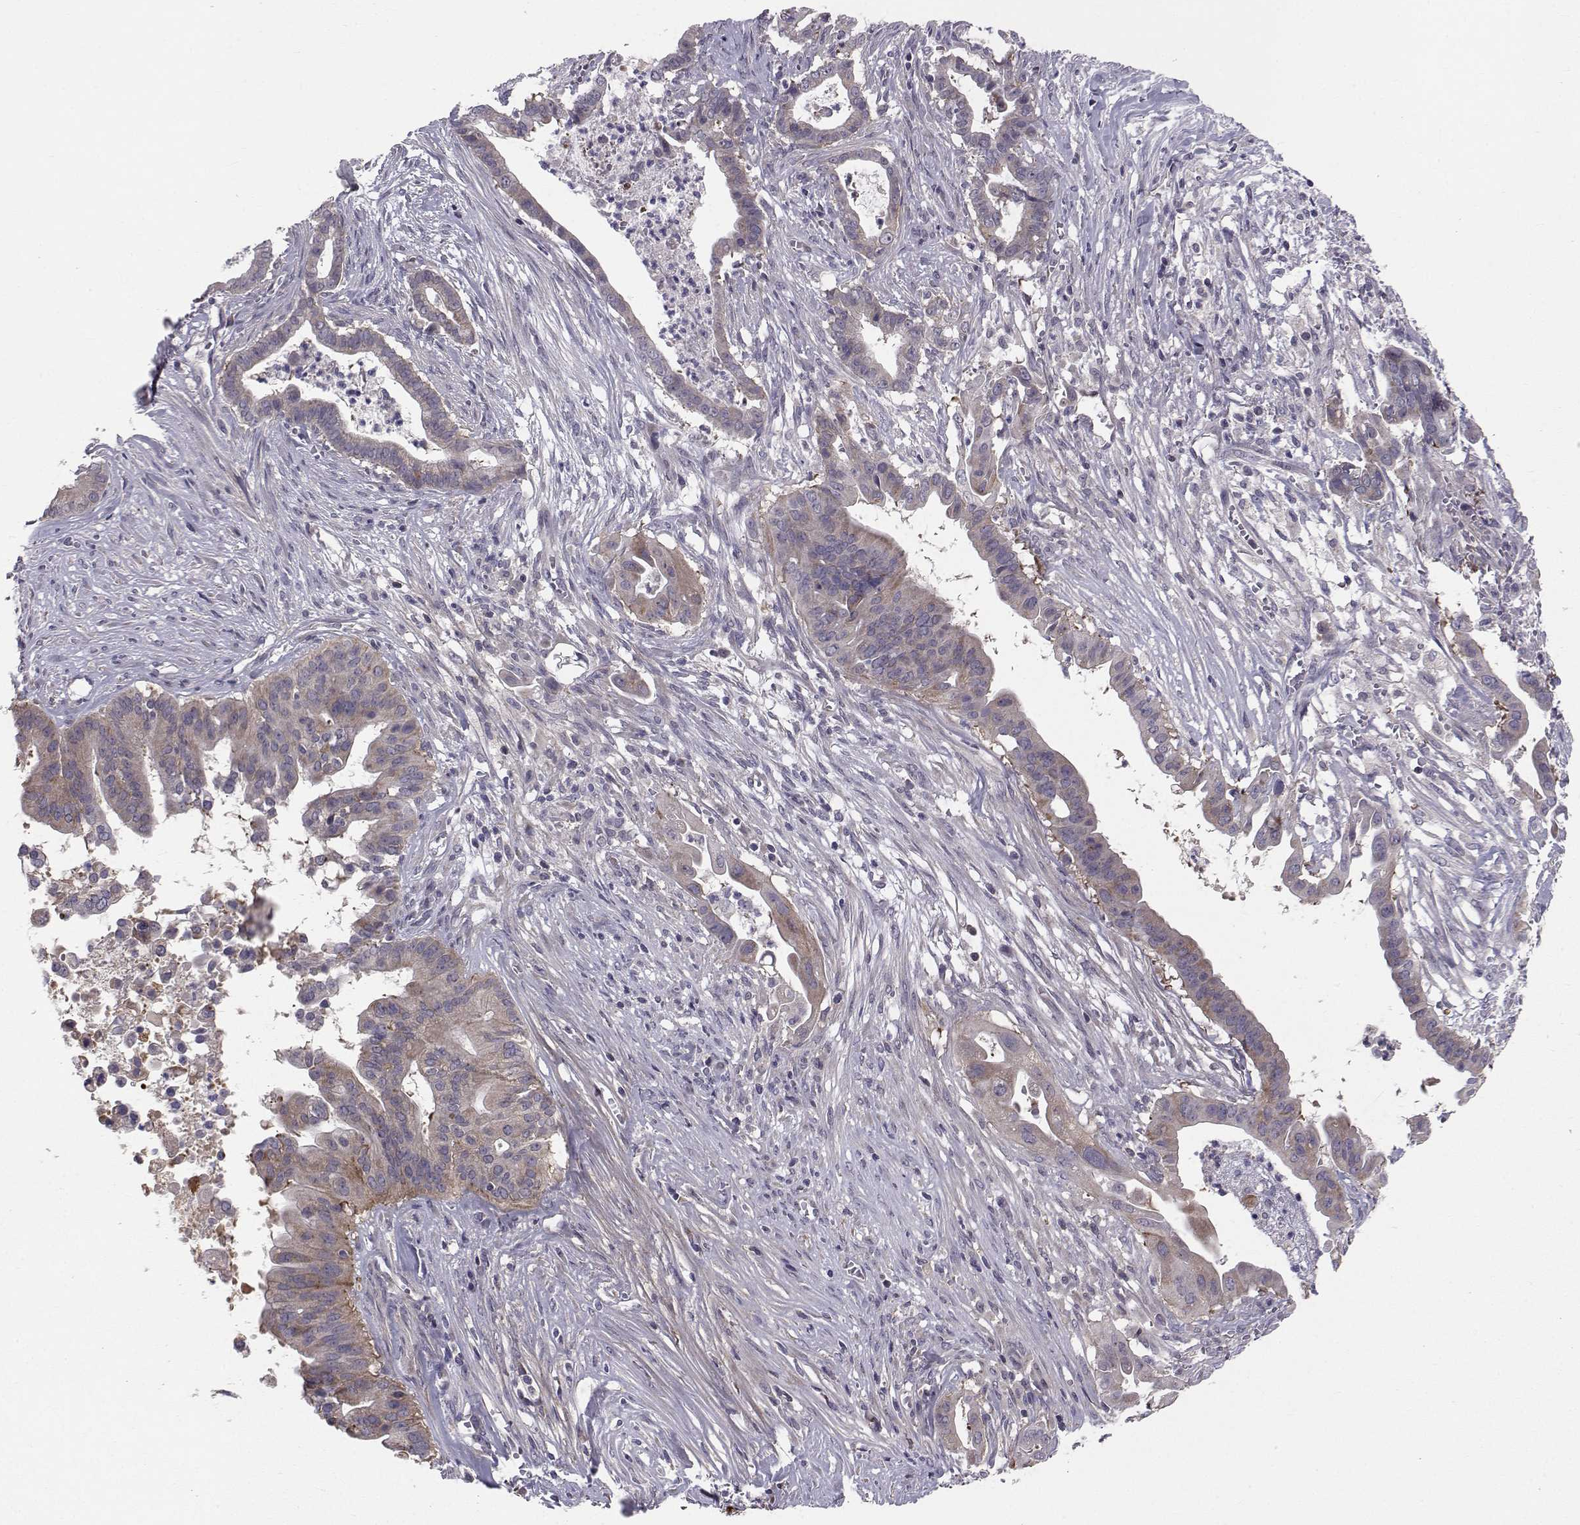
{"staining": {"intensity": "moderate", "quantity": "<25%", "location": "cytoplasmic/membranous"}, "tissue": "pancreatic cancer", "cell_type": "Tumor cells", "image_type": "cancer", "snomed": [{"axis": "morphology", "description": "Adenocarcinoma, NOS"}, {"axis": "topography", "description": "Pancreas"}], "caption": "The histopathology image displays staining of pancreatic cancer (adenocarcinoma), revealing moderate cytoplasmic/membranous protein staining (brown color) within tumor cells.", "gene": "PEX5L", "patient": {"sex": "male", "age": 61}}